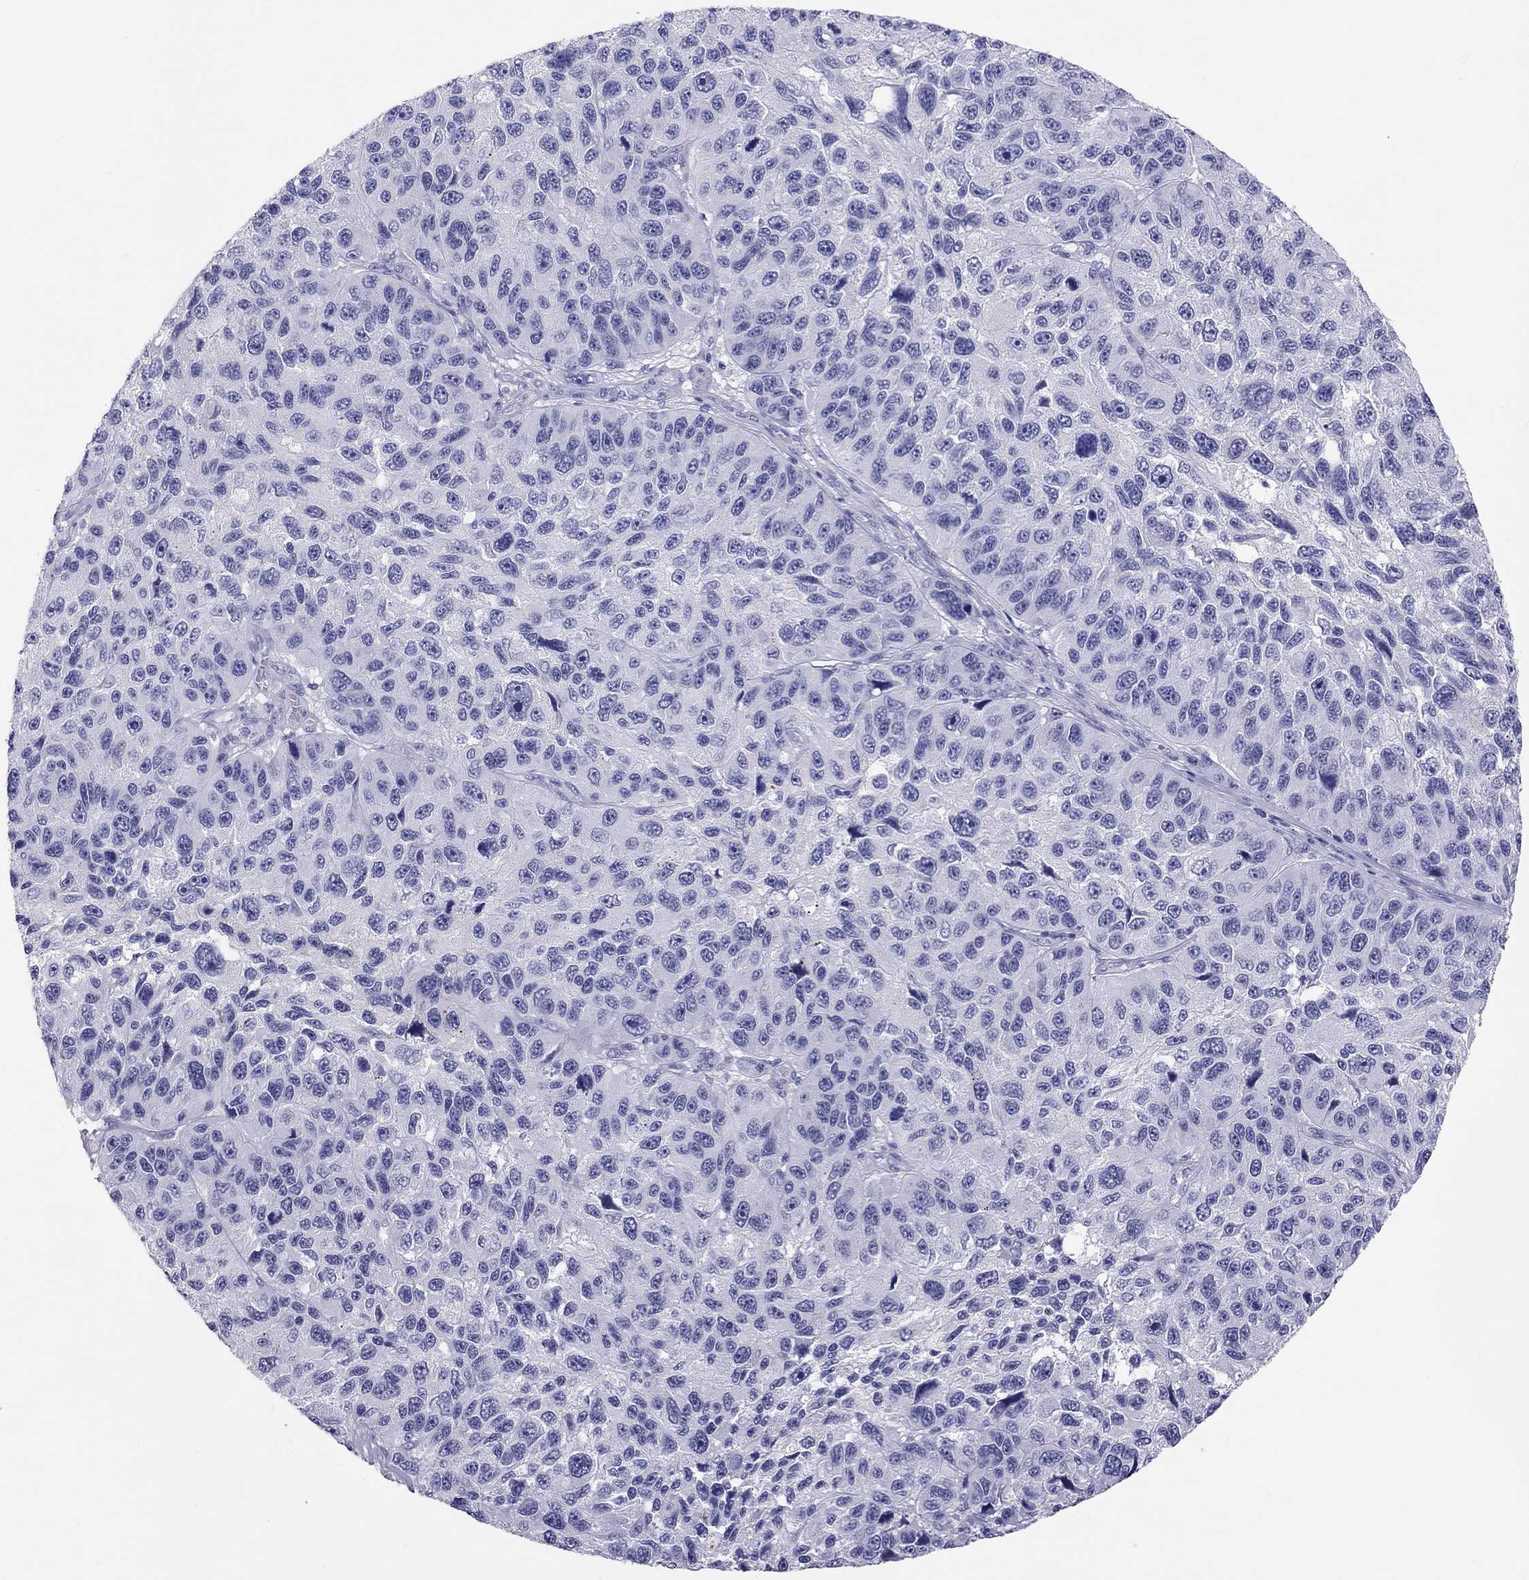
{"staining": {"intensity": "negative", "quantity": "none", "location": "none"}, "tissue": "melanoma", "cell_type": "Tumor cells", "image_type": "cancer", "snomed": [{"axis": "morphology", "description": "Malignant melanoma, NOS"}, {"axis": "topography", "description": "Skin"}], "caption": "Immunohistochemistry micrograph of human melanoma stained for a protein (brown), which demonstrates no expression in tumor cells.", "gene": "PSMB11", "patient": {"sex": "male", "age": 53}}